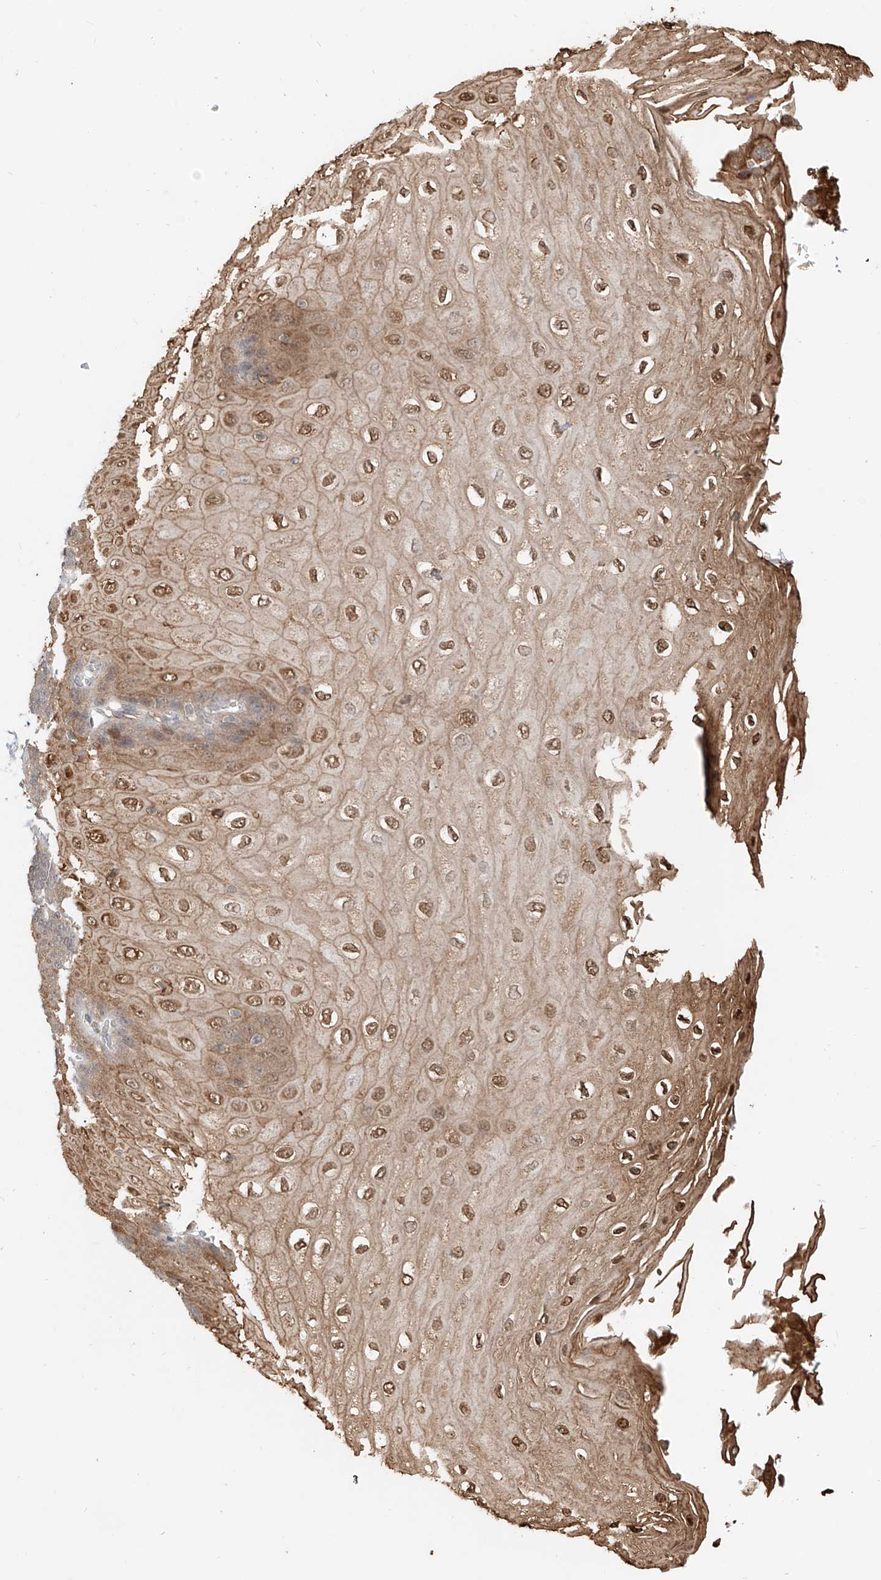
{"staining": {"intensity": "moderate", "quantity": ">75%", "location": "cytoplasmic/membranous,nuclear"}, "tissue": "esophagus", "cell_type": "Squamous epithelial cells", "image_type": "normal", "snomed": [{"axis": "morphology", "description": "Normal tissue, NOS"}, {"axis": "topography", "description": "Esophagus"}], "caption": "Immunohistochemistry image of unremarkable esophagus stained for a protein (brown), which displays medium levels of moderate cytoplasmic/membranous,nuclear staining in approximately >75% of squamous epithelial cells.", "gene": "CEP162", "patient": {"sex": "male", "age": 60}}